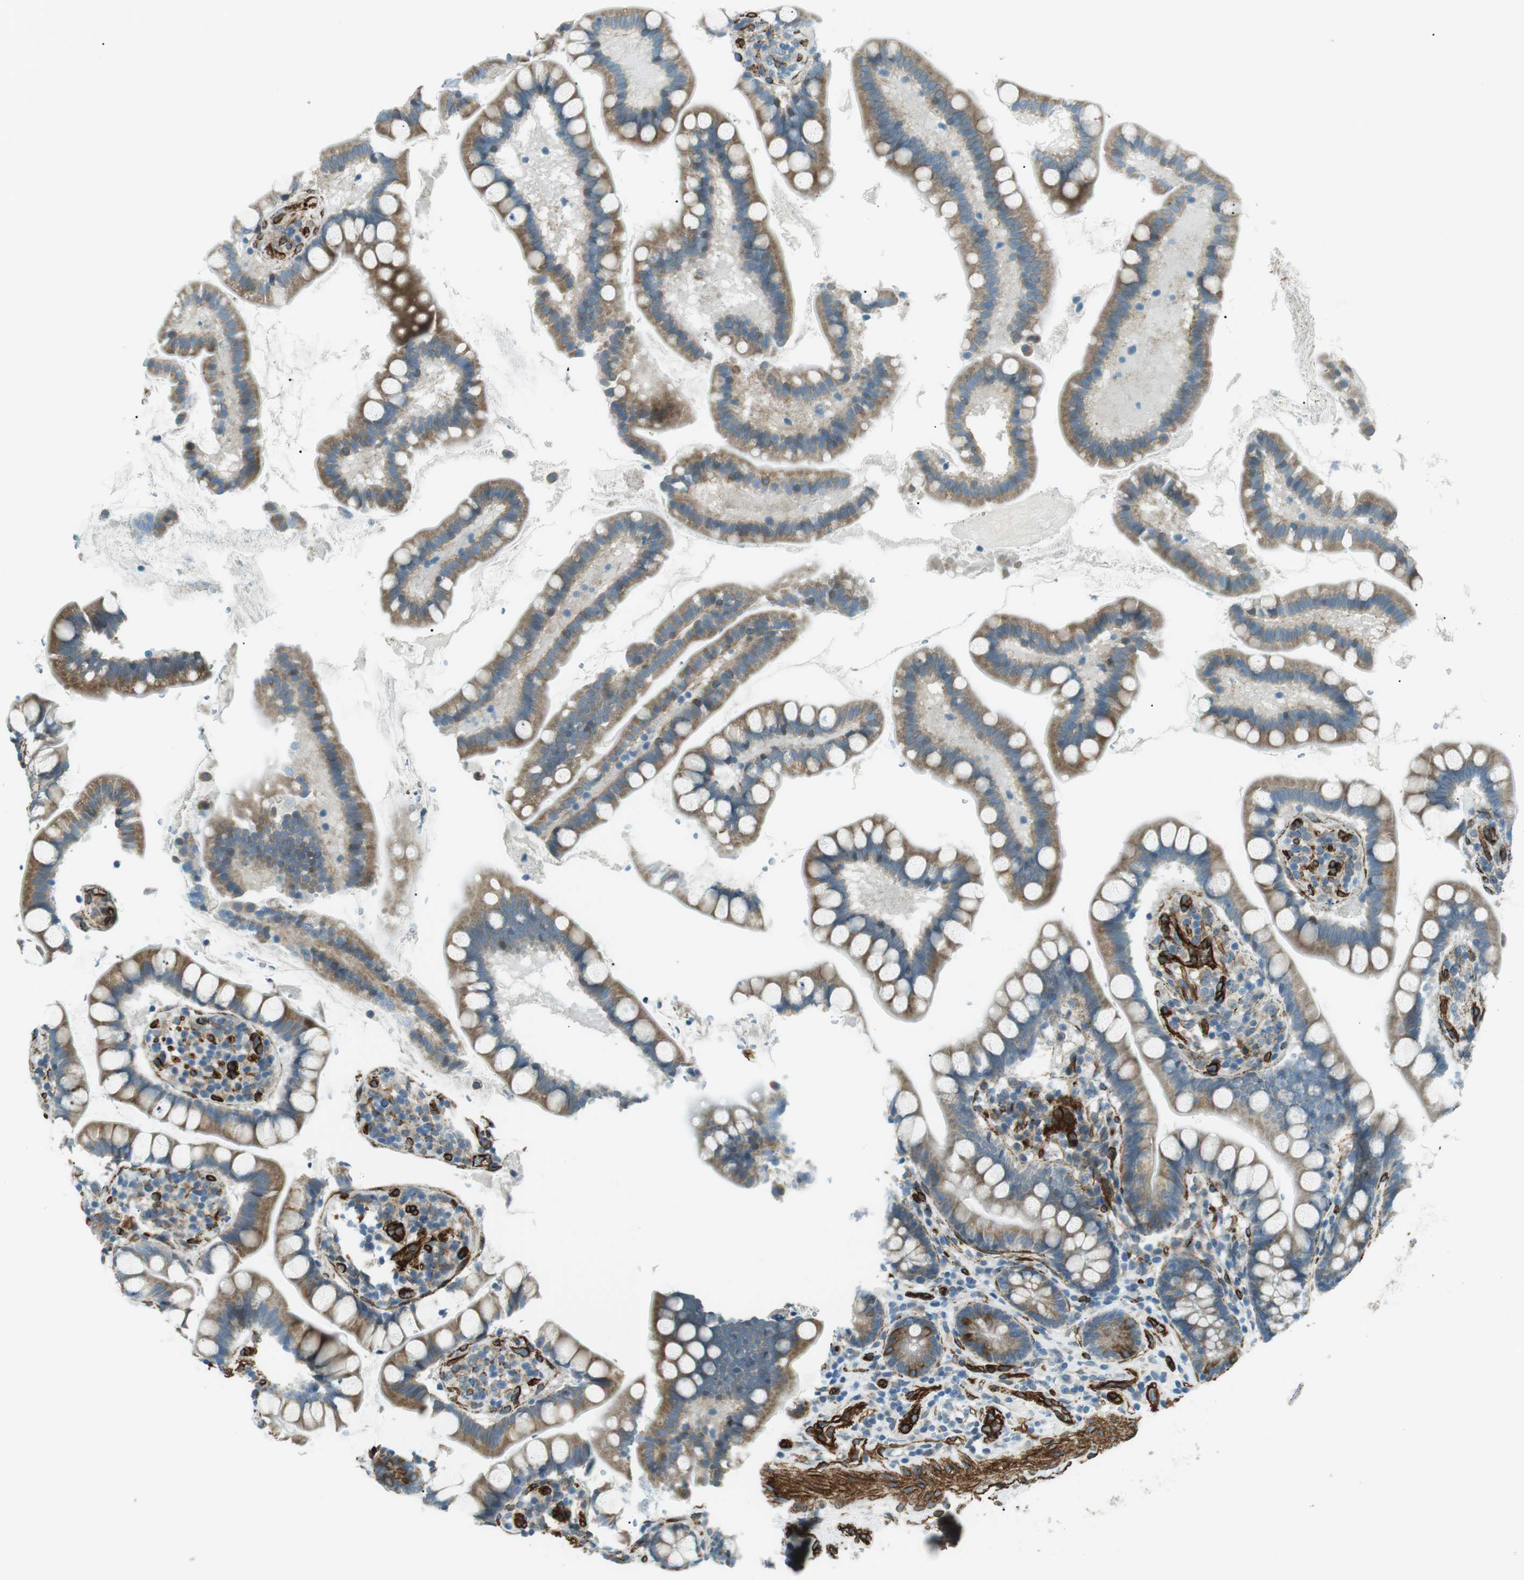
{"staining": {"intensity": "moderate", "quantity": ">75%", "location": "cytoplasmic/membranous"}, "tissue": "small intestine", "cell_type": "Glandular cells", "image_type": "normal", "snomed": [{"axis": "morphology", "description": "Normal tissue, NOS"}, {"axis": "topography", "description": "Small intestine"}], "caption": "Protein staining of unremarkable small intestine shows moderate cytoplasmic/membranous expression in about >75% of glandular cells. The staining is performed using DAB brown chromogen to label protein expression. The nuclei are counter-stained blue using hematoxylin.", "gene": "ODR4", "patient": {"sex": "female", "age": 84}}